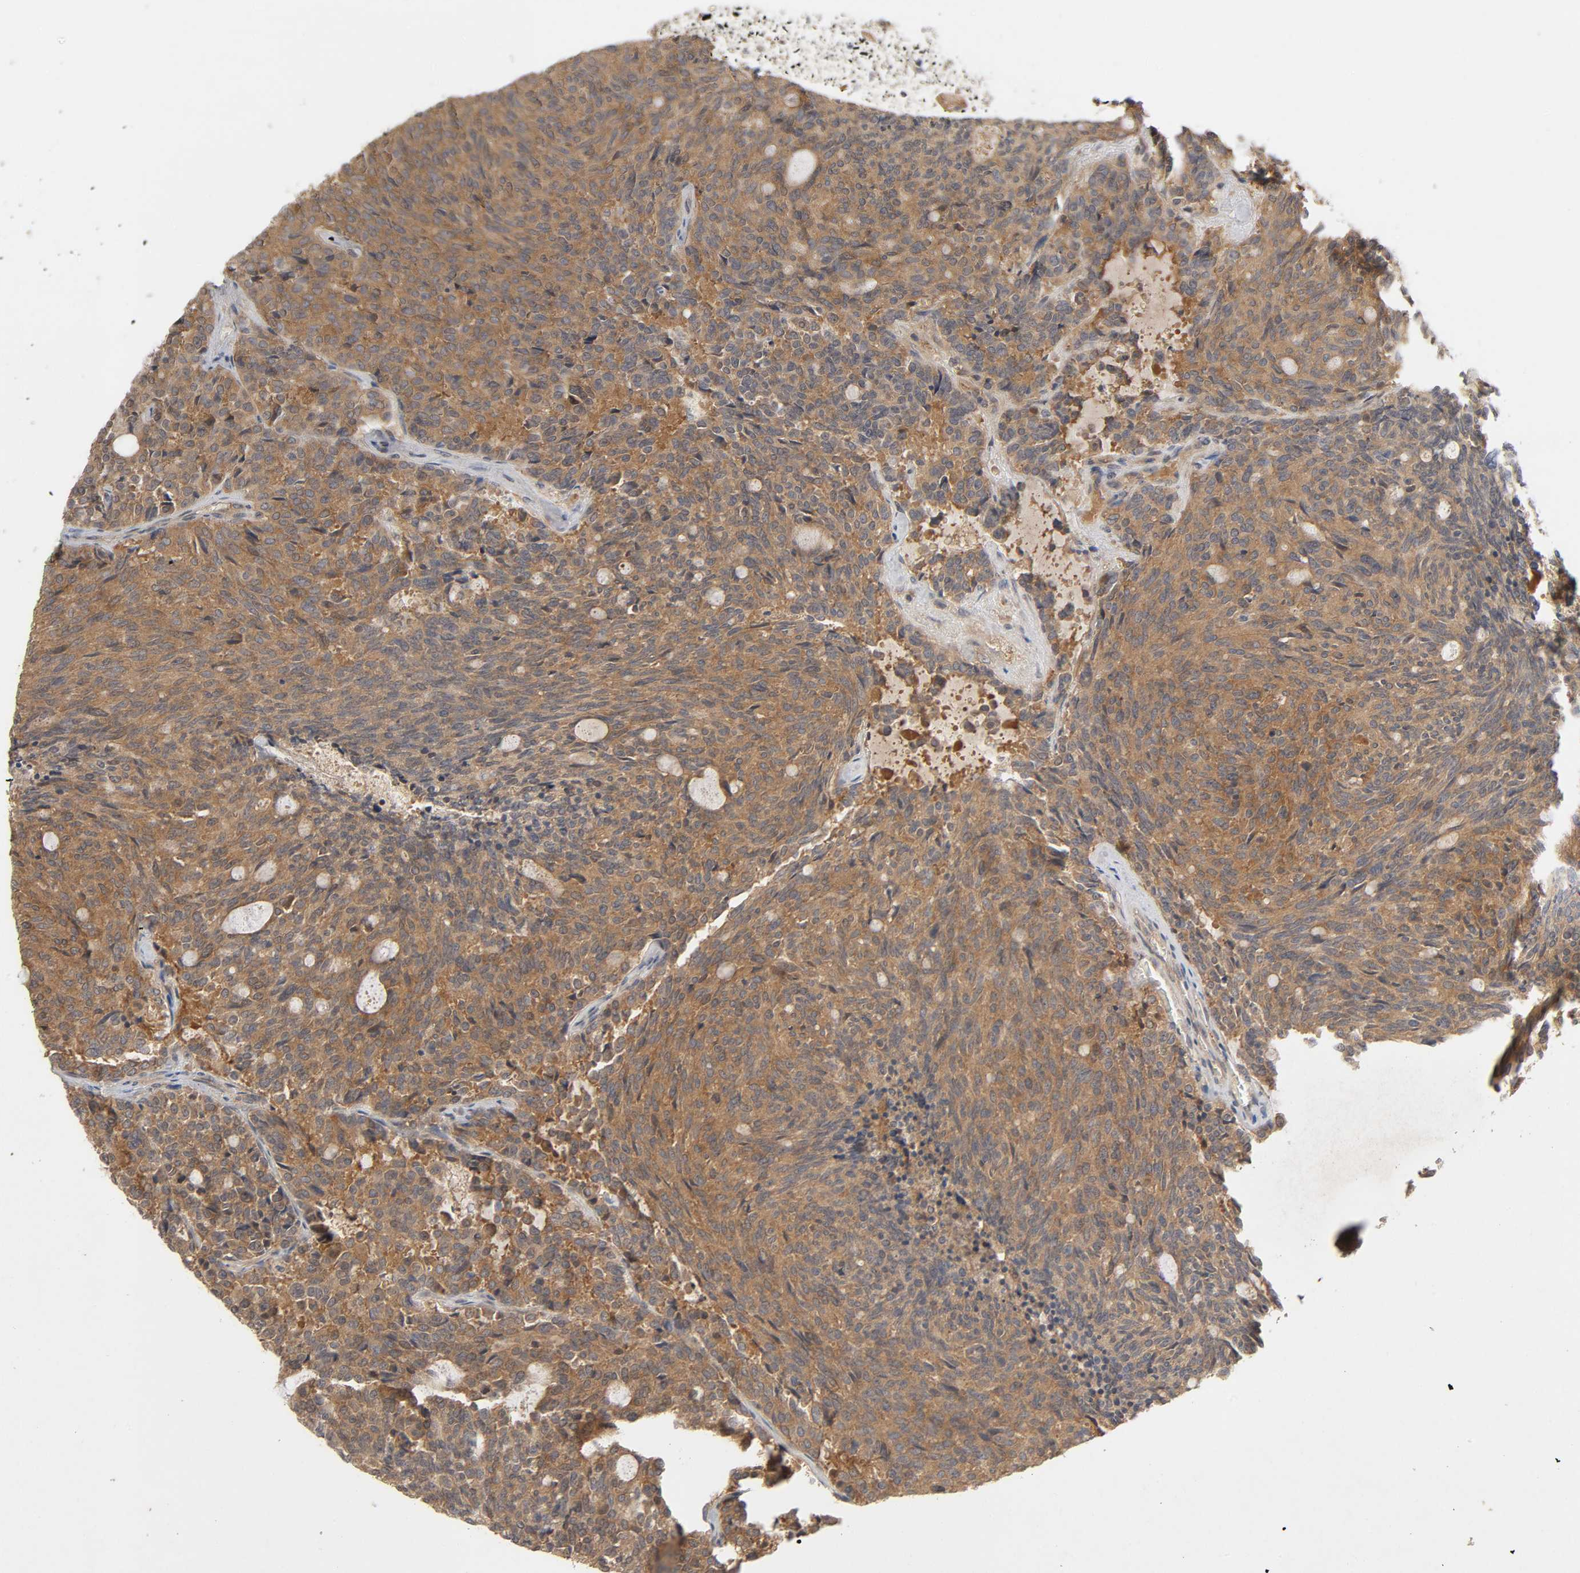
{"staining": {"intensity": "moderate", "quantity": ">75%", "location": "cytoplasmic/membranous"}, "tissue": "carcinoid", "cell_type": "Tumor cells", "image_type": "cancer", "snomed": [{"axis": "morphology", "description": "Carcinoid, malignant, NOS"}, {"axis": "topography", "description": "Pancreas"}], "caption": "Protein expression by immunohistochemistry (IHC) demonstrates moderate cytoplasmic/membranous staining in approximately >75% of tumor cells in carcinoid (malignant).", "gene": "CPB2", "patient": {"sex": "female", "age": 54}}